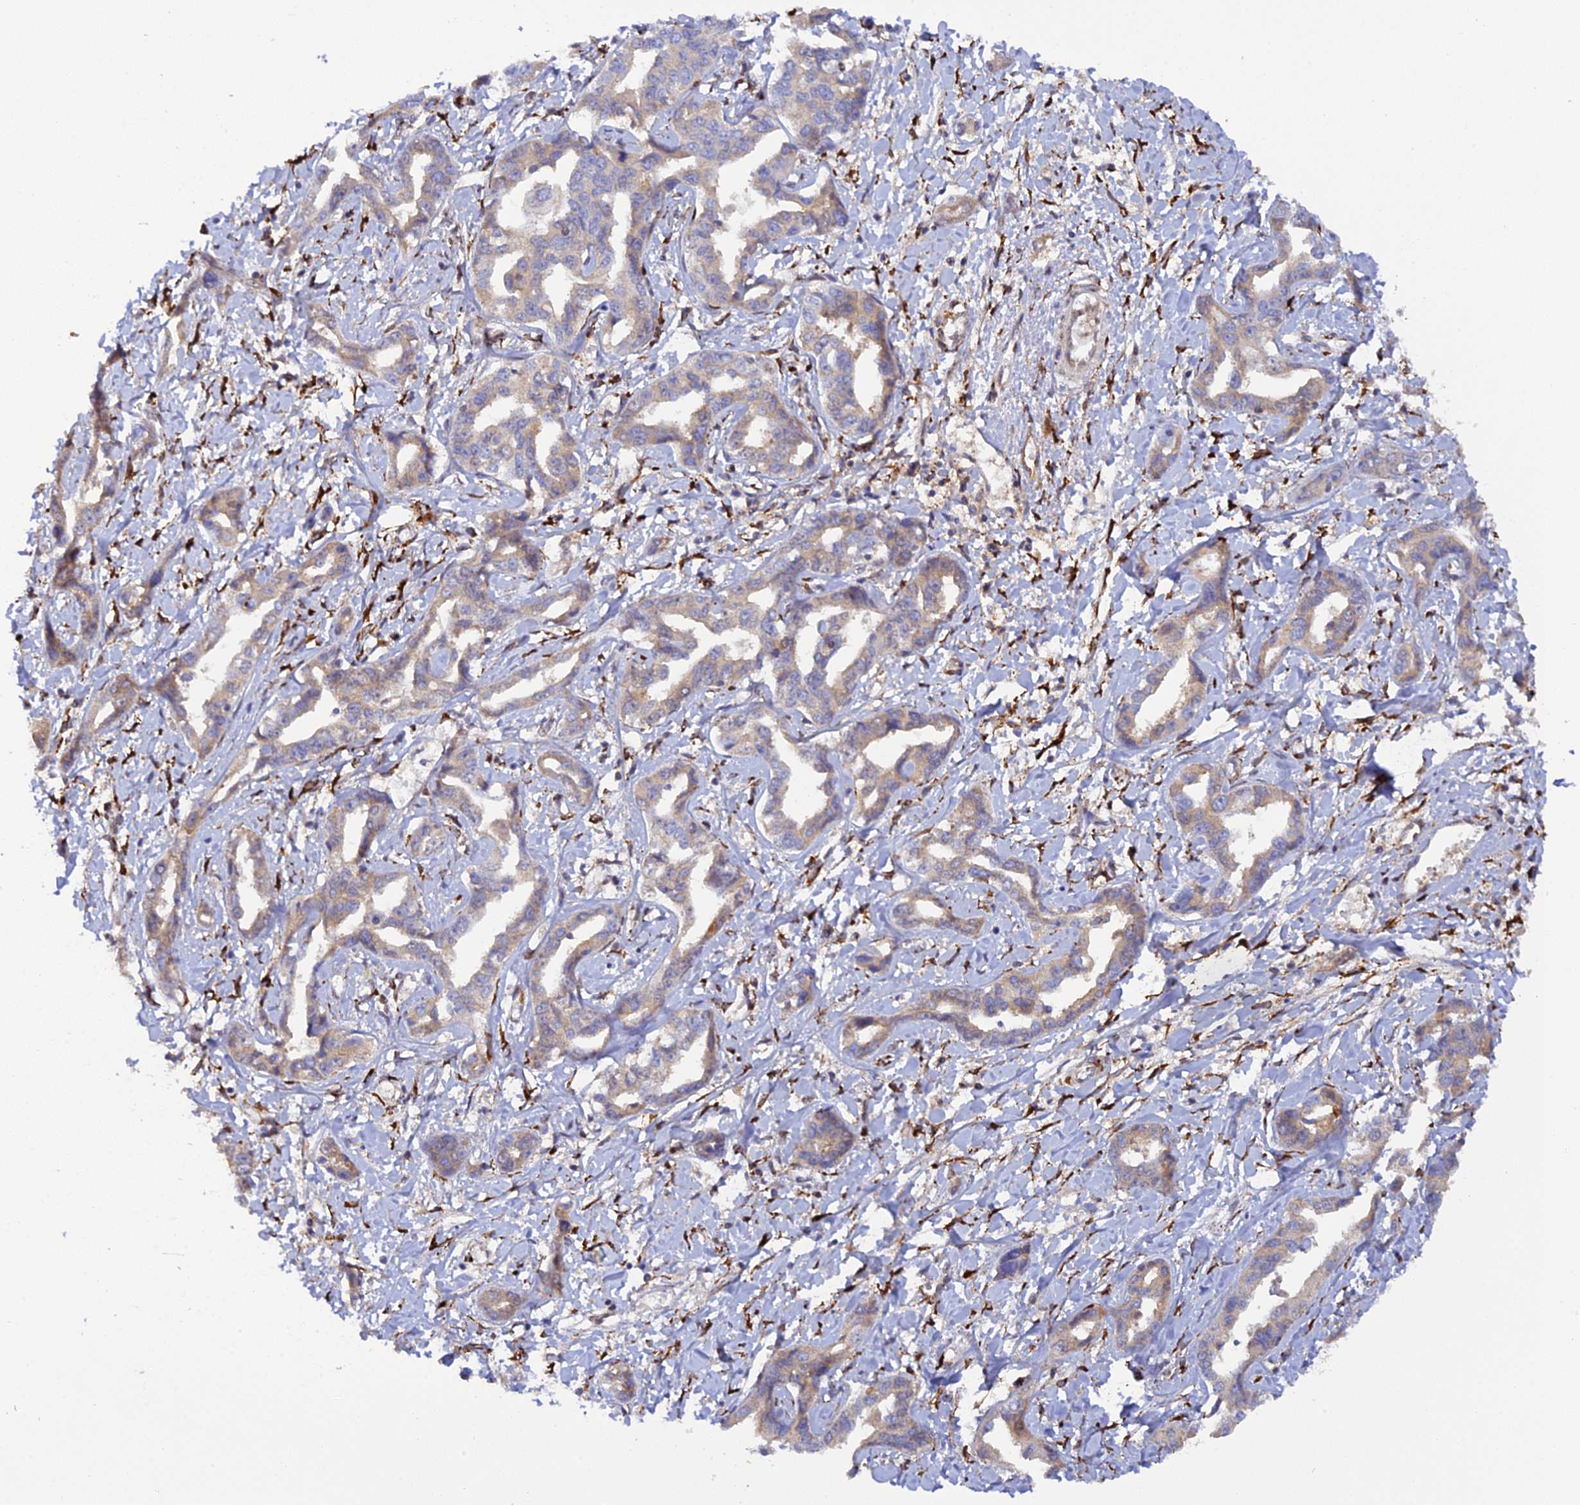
{"staining": {"intensity": "moderate", "quantity": "25%-75%", "location": "cytoplasmic/membranous"}, "tissue": "liver cancer", "cell_type": "Tumor cells", "image_type": "cancer", "snomed": [{"axis": "morphology", "description": "Cholangiocarcinoma"}, {"axis": "topography", "description": "Liver"}], "caption": "Liver cancer (cholangiocarcinoma) tissue reveals moderate cytoplasmic/membranous positivity in approximately 25%-75% of tumor cells The staining was performed using DAB (3,3'-diaminobenzidine) to visualize the protein expression in brown, while the nuclei were stained in blue with hematoxylin (Magnification: 20x).", "gene": "P3H3", "patient": {"sex": "male", "age": 59}}